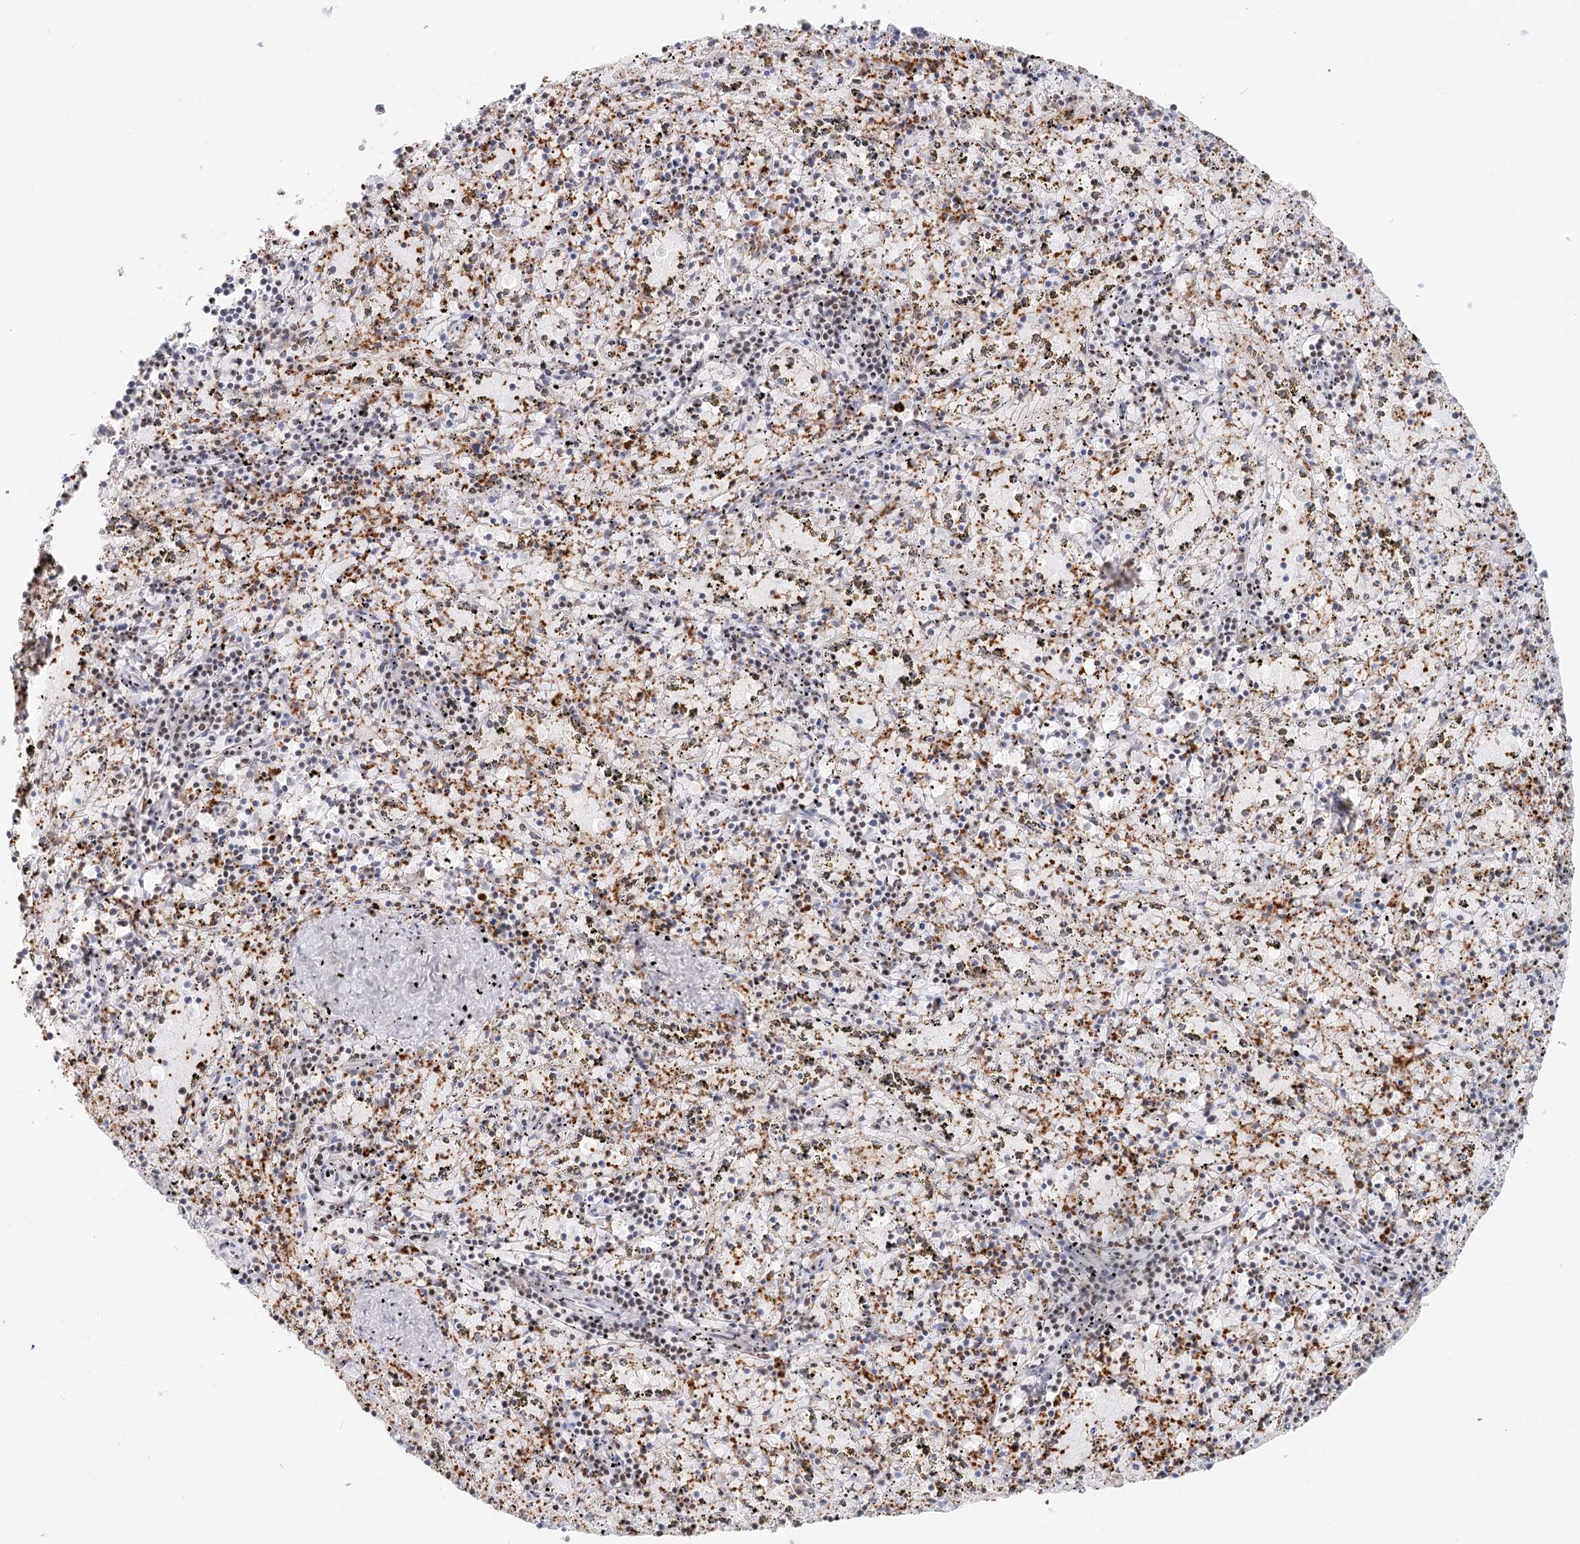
{"staining": {"intensity": "strong", "quantity": "<25%", "location": "cytoplasmic/membranous"}, "tissue": "spleen", "cell_type": "Cells in red pulp", "image_type": "normal", "snomed": [{"axis": "morphology", "description": "Normal tissue, NOS"}, {"axis": "topography", "description": "Spleen"}], "caption": "A brown stain shows strong cytoplasmic/membranous staining of a protein in cells in red pulp of benign spleen.", "gene": "BNIP5", "patient": {"sex": "male", "age": 11}}